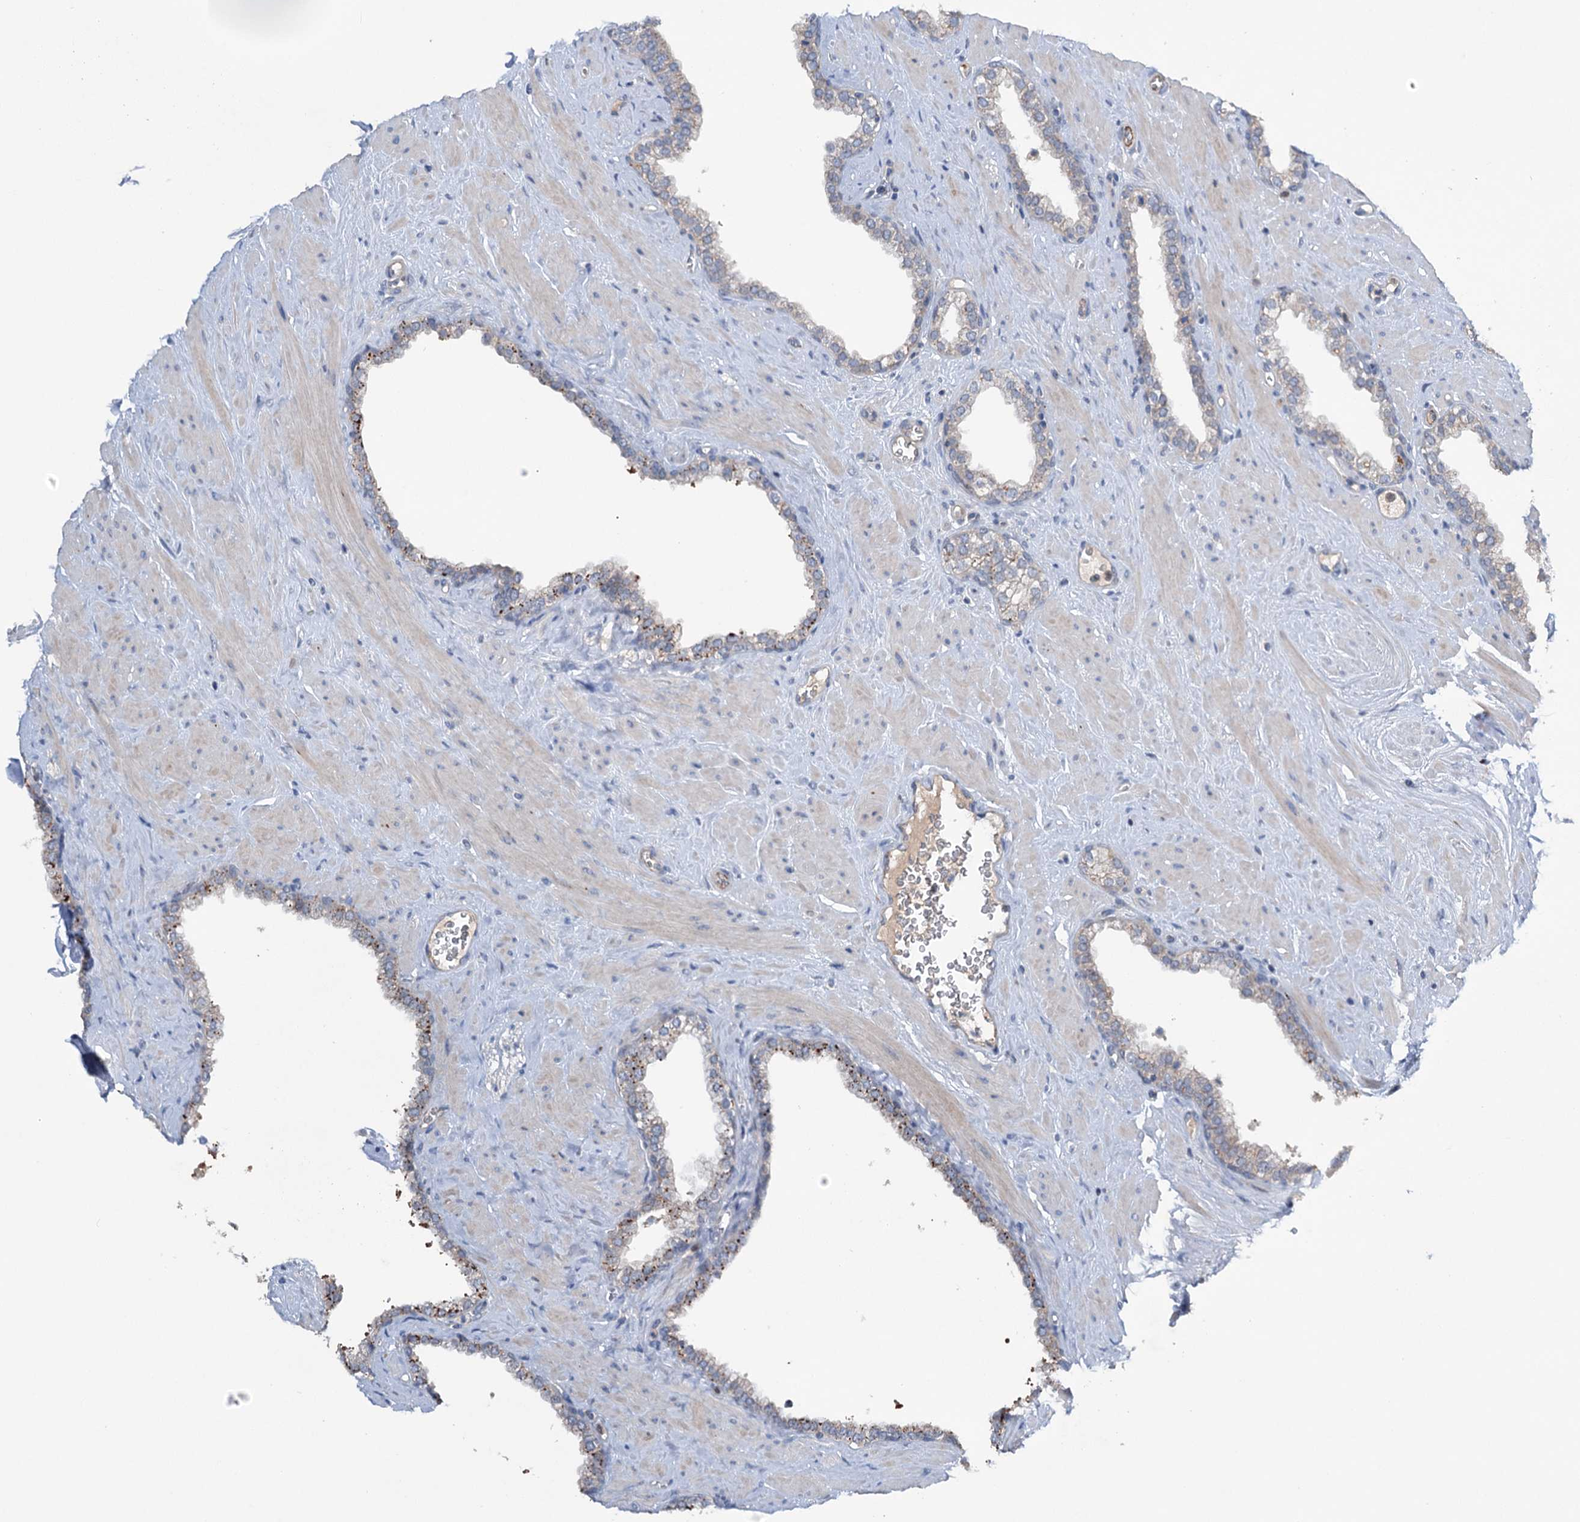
{"staining": {"intensity": "strong", "quantity": "25%-75%", "location": "cytoplasmic/membranous"}, "tissue": "prostate", "cell_type": "Glandular cells", "image_type": "normal", "snomed": [{"axis": "morphology", "description": "Normal tissue, NOS"}, {"axis": "morphology", "description": "Urothelial carcinoma, Low grade"}, {"axis": "topography", "description": "Urinary bladder"}, {"axis": "topography", "description": "Prostate"}], "caption": "Immunohistochemical staining of benign prostate reveals high levels of strong cytoplasmic/membranous staining in approximately 25%-75% of glandular cells. The staining is performed using DAB brown chromogen to label protein expression. The nuclei are counter-stained blue using hematoxylin.", "gene": "NCAPD2", "patient": {"sex": "male", "age": 60}}